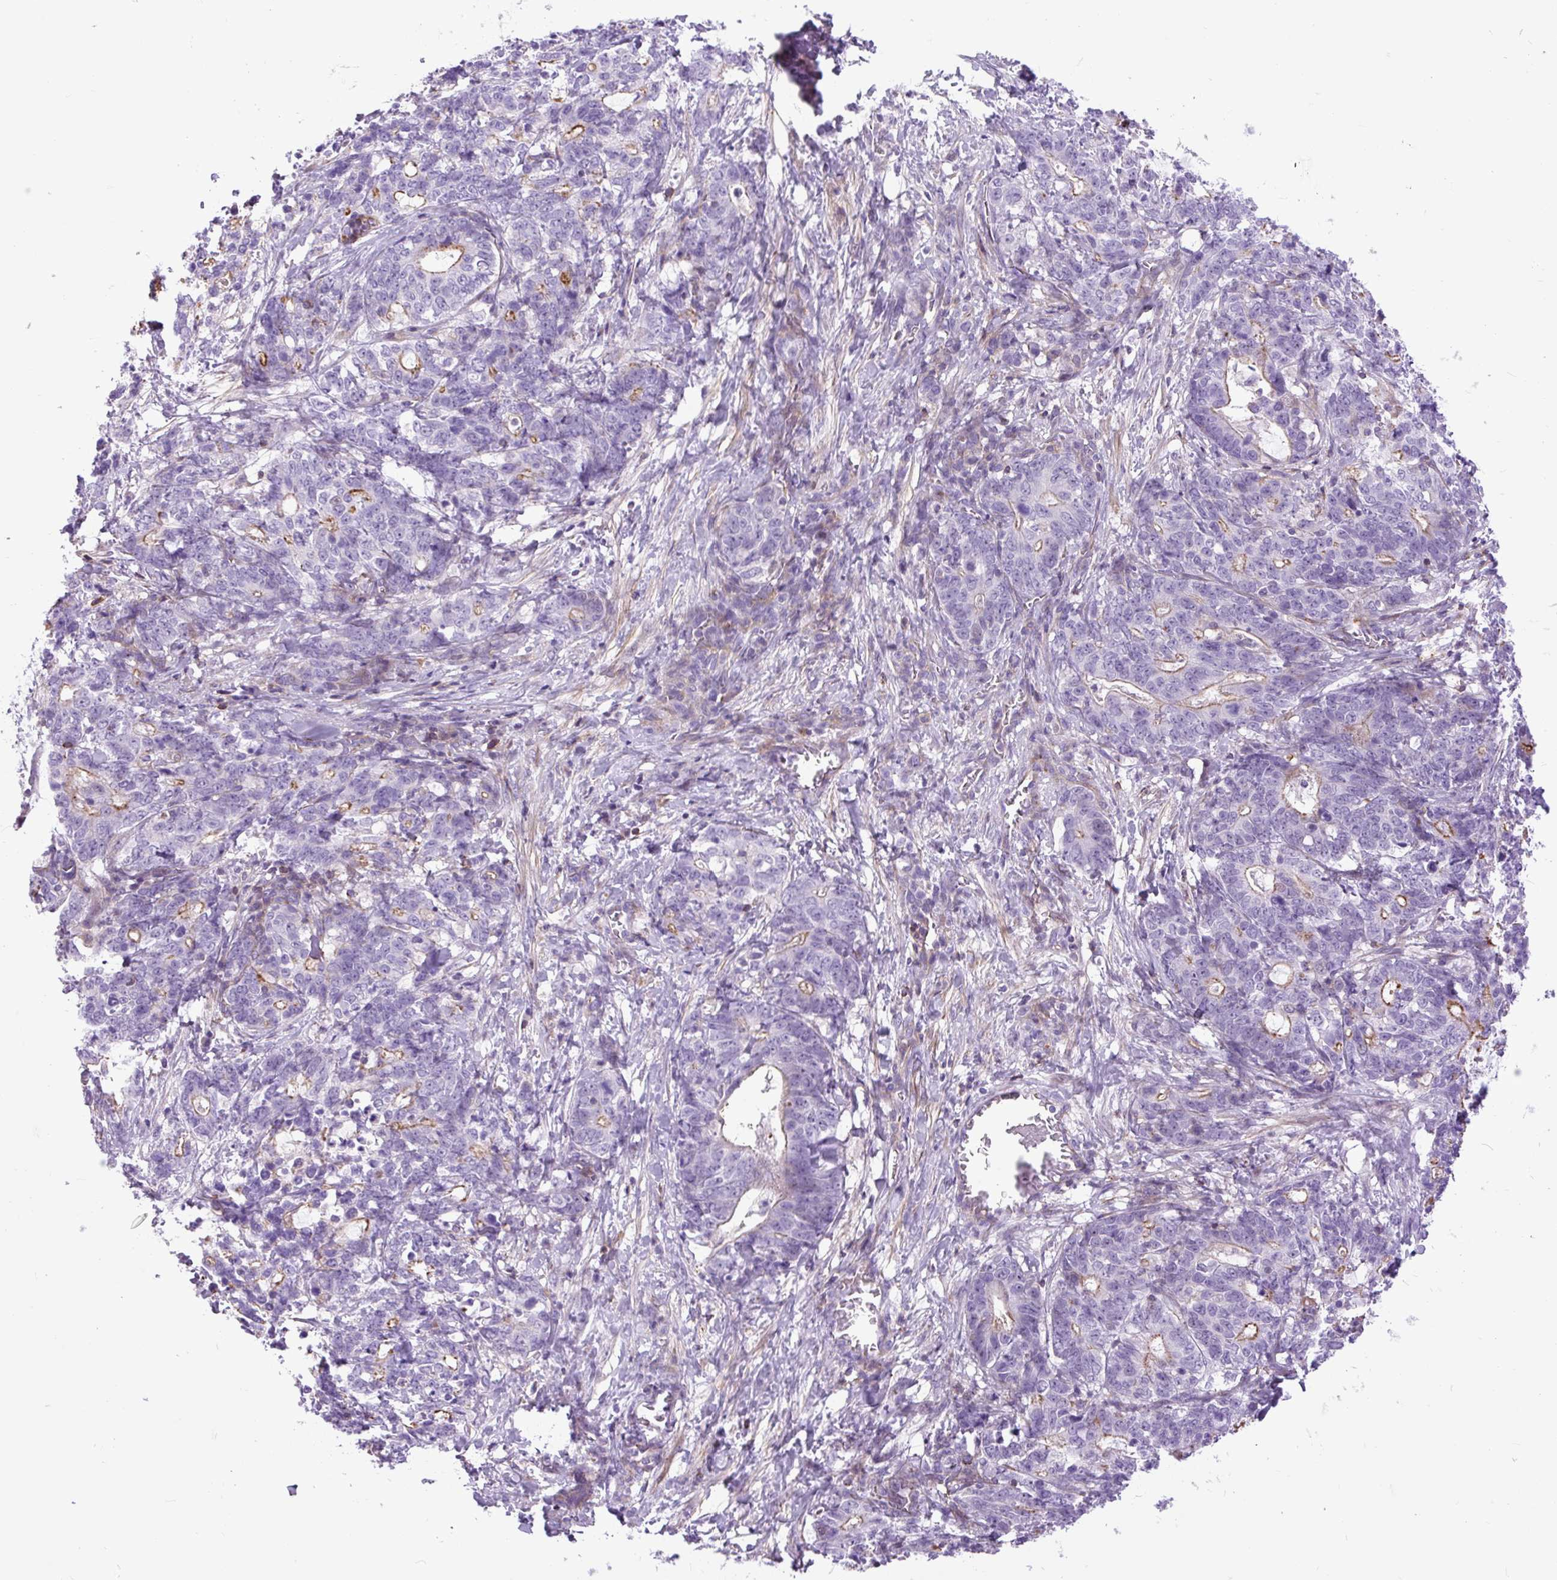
{"staining": {"intensity": "moderate", "quantity": "<25%", "location": "cytoplasmic/membranous"}, "tissue": "stomach cancer", "cell_type": "Tumor cells", "image_type": "cancer", "snomed": [{"axis": "morphology", "description": "Normal tissue, NOS"}, {"axis": "morphology", "description": "Adenocarcinoma, NOS"}, {"axis": "topography", "description": "Stomach"}], "caption": "Protein analysis of stomach cancer (adenocarcinoma) tissue demonstrates moderate cytoplasmic/membranous positivity in approximately <25% of tumor cells.", "gene": "ZNF197", "patient": {"sex": "female", "age": 64}}